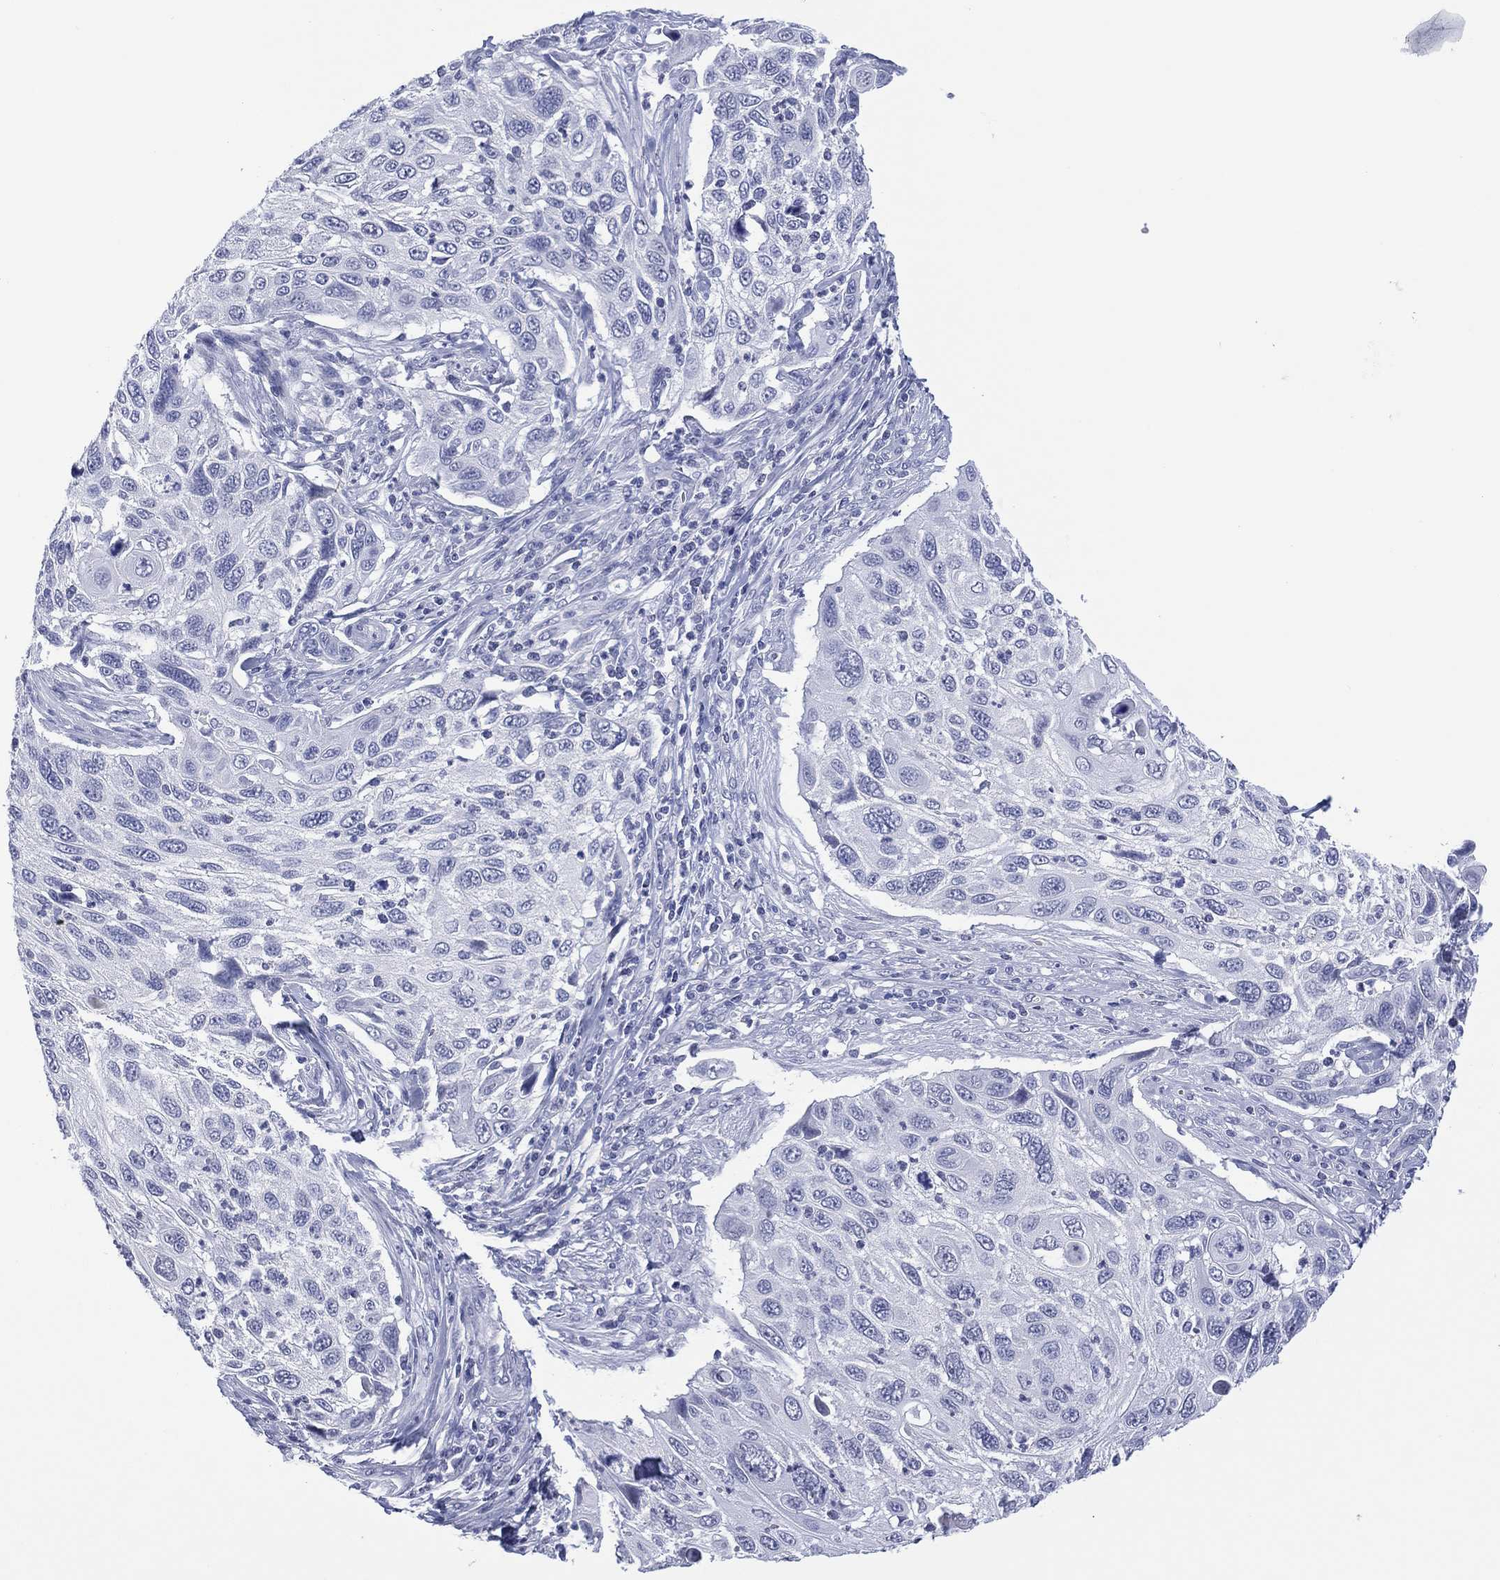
{"staining": {"intensity": "negative", "quantity": "none", "location": "none"}, "tissue": "cervical cancer", "cell_type": "Tumor cells", "image_type": "cancer", "snomed": [{"axis": "morphology", "description": "Squamous cell carcinoma, NOS"}, {"axis": "topography", "description": "Cervix"}], "caption": "Protein analysis of cervical squamous cell carcinoma shows no significant staining in tumor cells. The staining was performed using DAB (3,3'-diaminobenzidine) to visualize the protein expression in brown, while the nuclei were stained in blue with hematoxylin (Magnification: 20x).", "gene": "UTF1", "patient": {"sex": "female", "age": 70}}